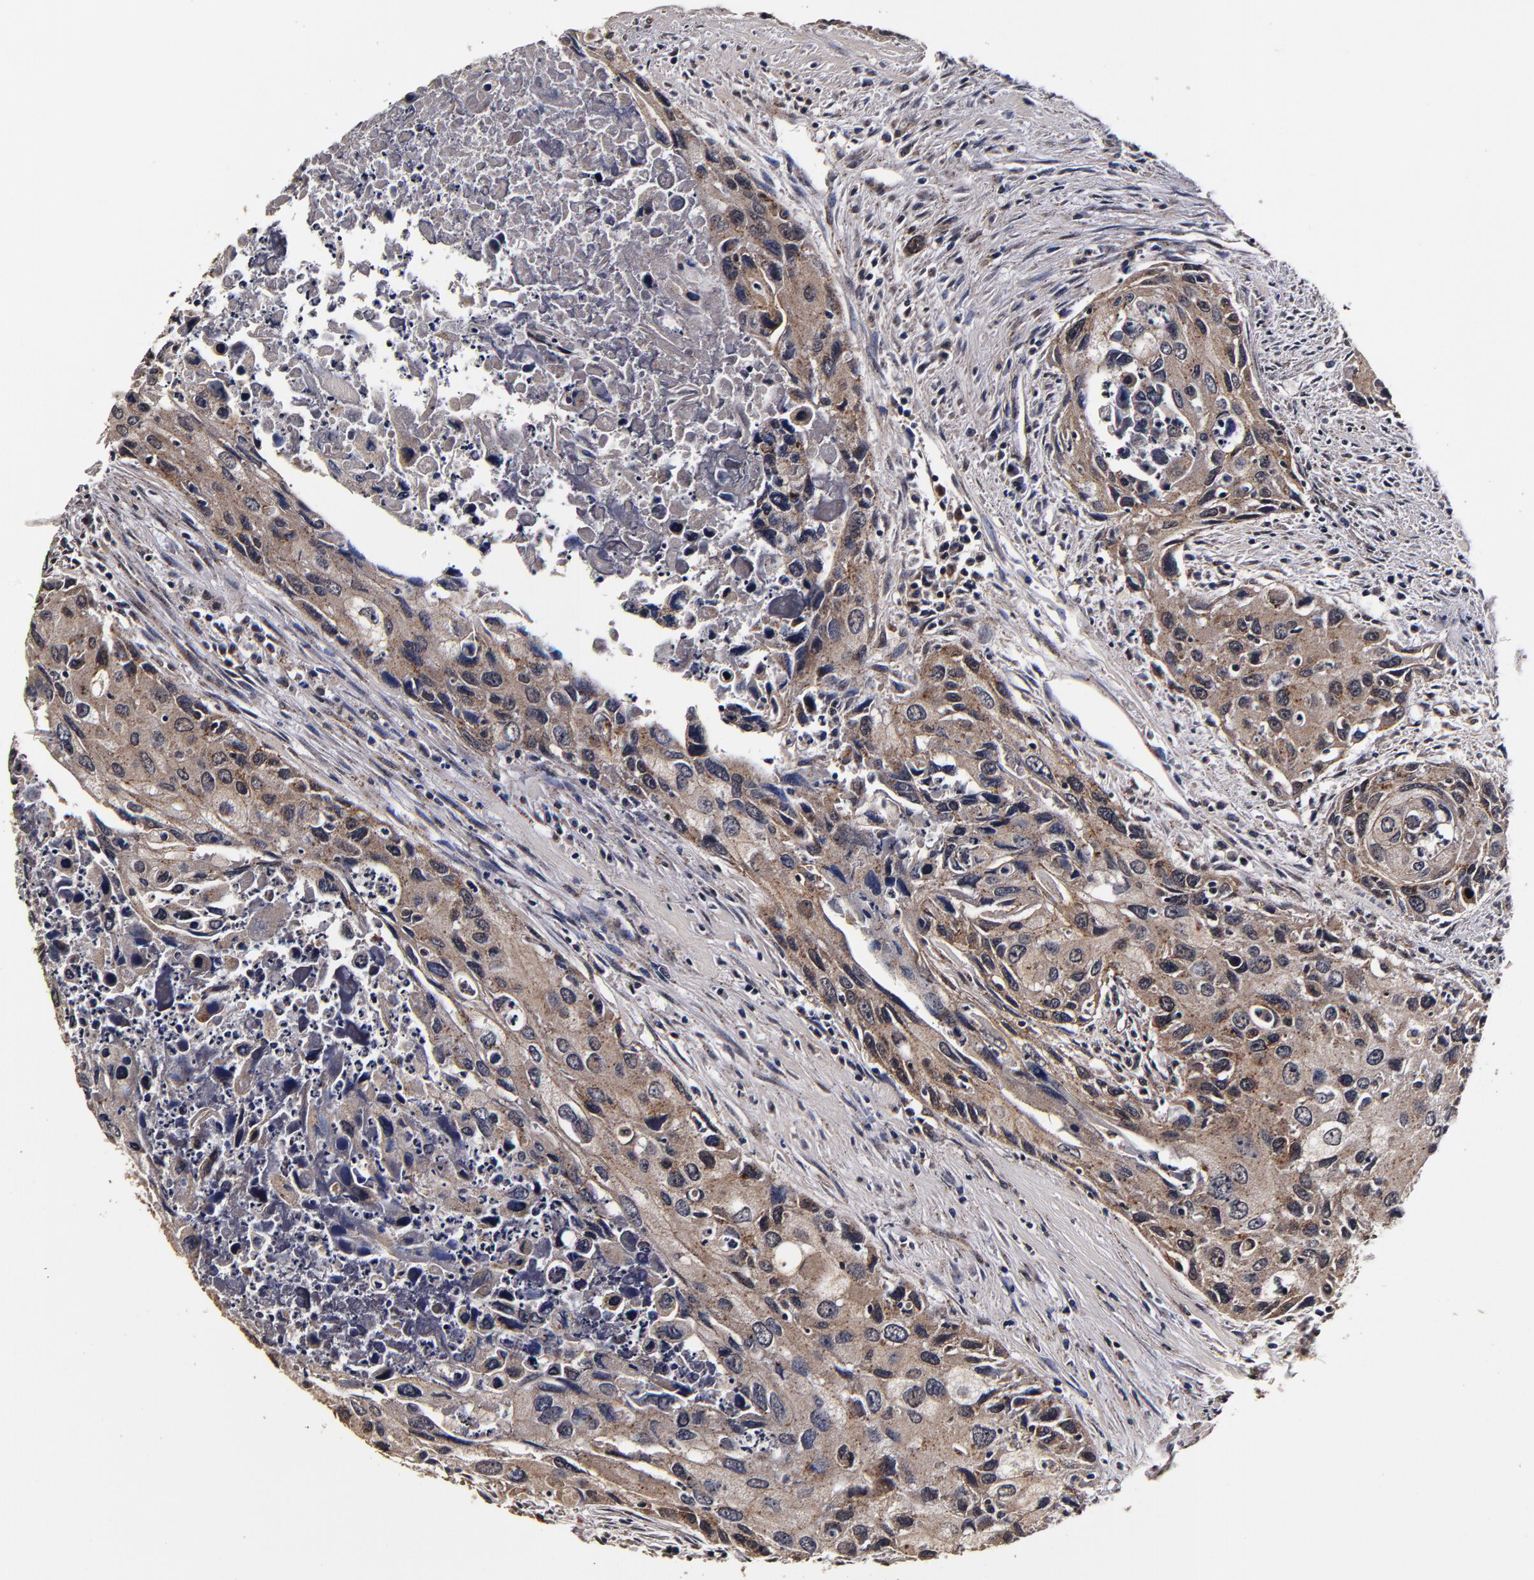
{"staining": {"intensity": "strong", "quantity": "<25%", "location": "cytoplasmic/membranous"}, "tissue": "urothelial cancer", "cell_type": "Tumor cells", "image_type": "cancer", "snomed": [{"axis": "morphology", "description": "Urothelial carcinoma, High grade"}, {"axis": "topography", "description": "Urinary bladder"}], "caption": "There is medium levels of strong cytoplasmic/membranous positivity in tumor cells of urothelial cancer, as demonstrated by immunohistochemical staining (brown color).", "gene": "MMP15", "patient": {"sex": "male", "age": 71}}